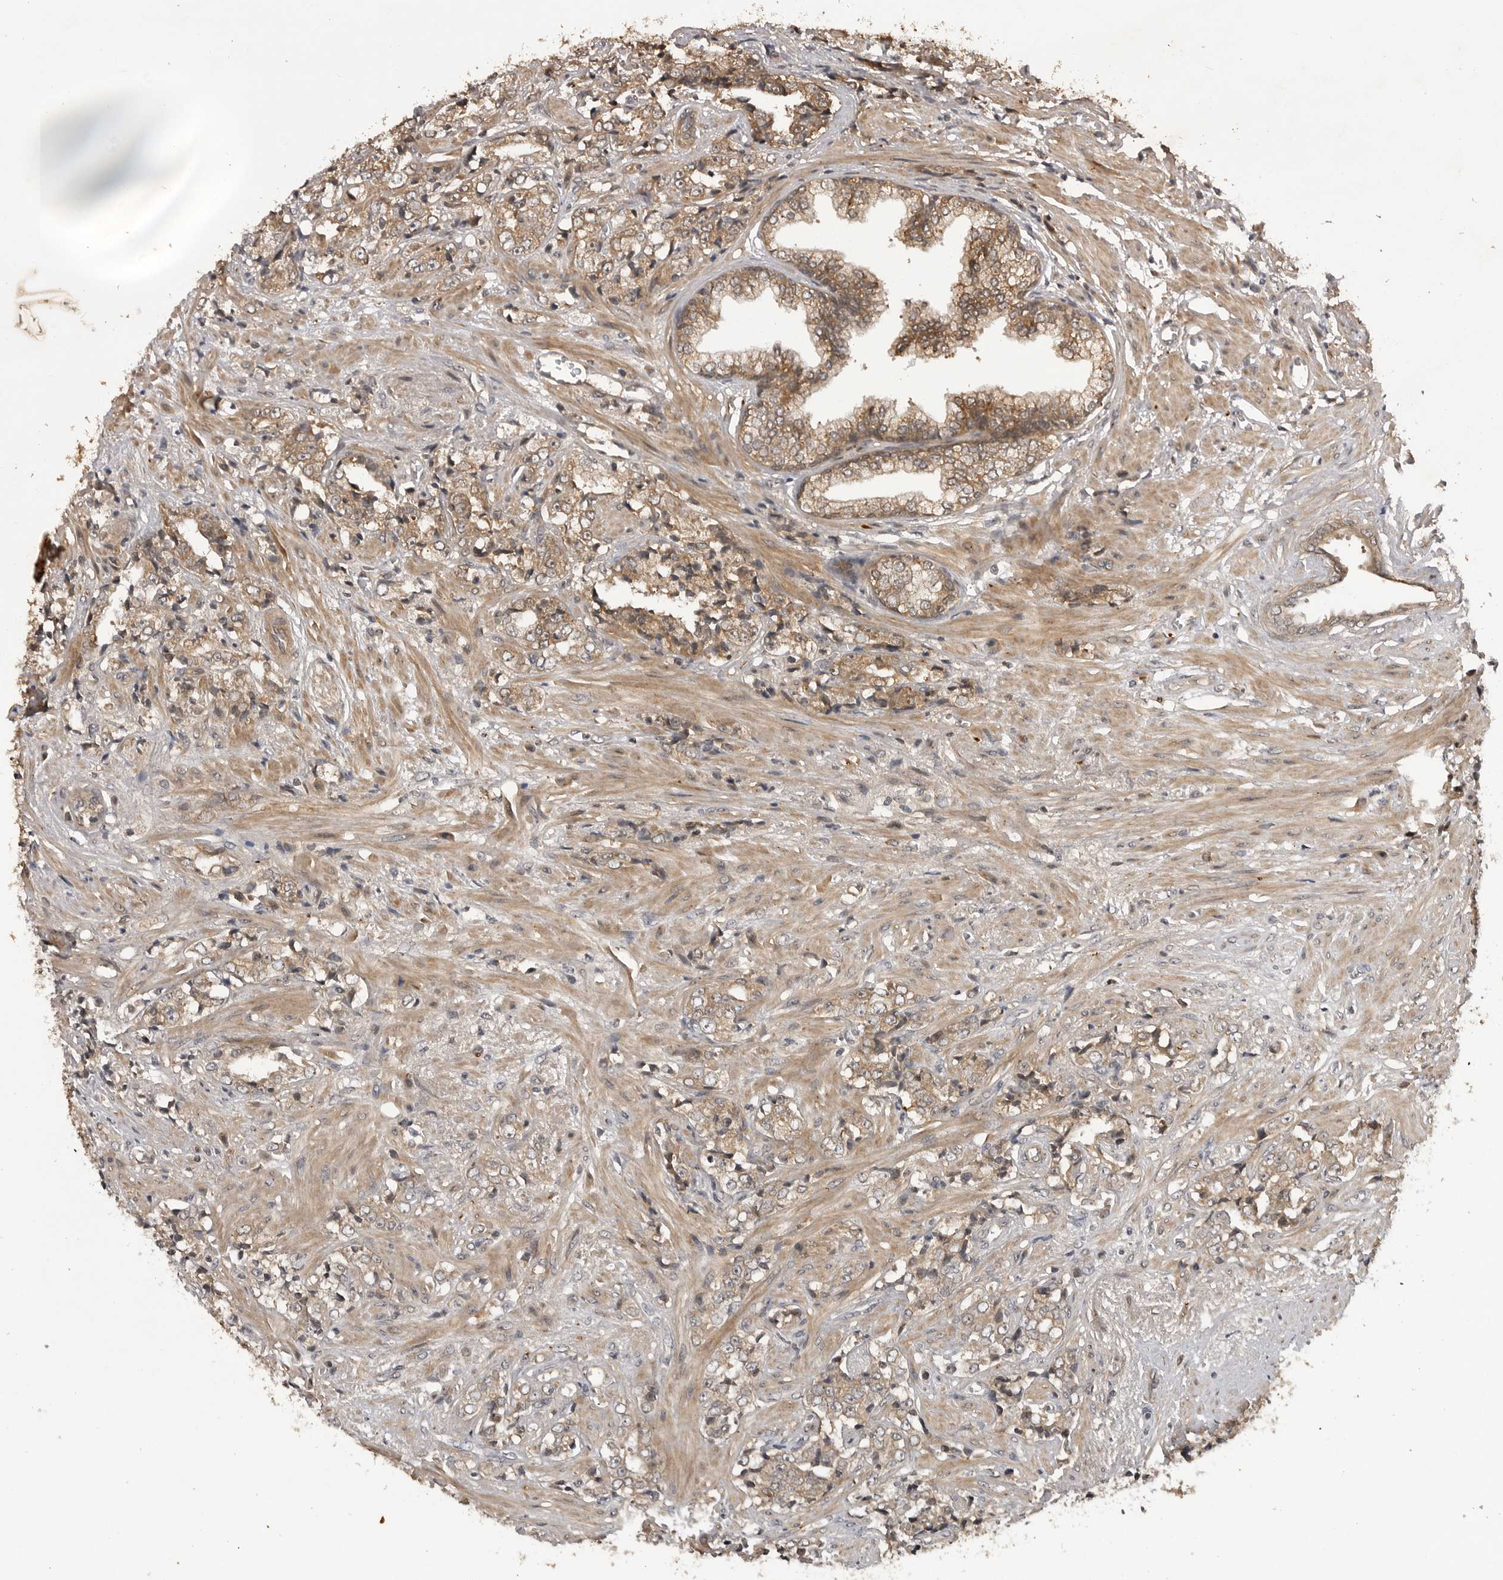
{"staining": {"intensity": "weak", "quantity": ">75%", "location": "cytoplasmic/membranous"}, "tissue": "prostate cancer", "cell_type": "Tumor cells", "image_type": "cancer", "snomed": [{"axis": "morphology", "description": "Adenocarcinoma, High grade"}, {"axis": "topography", "description": "Prostate"}], "caption": "The immunohistochemical stain shows weak cytoplasmic/membranous staining in tumor cells of prostate cancer tissue. Nuclei are stained in blue.", "gene": "AKAP7", "patient": {"sex": "male", "age": 71}}